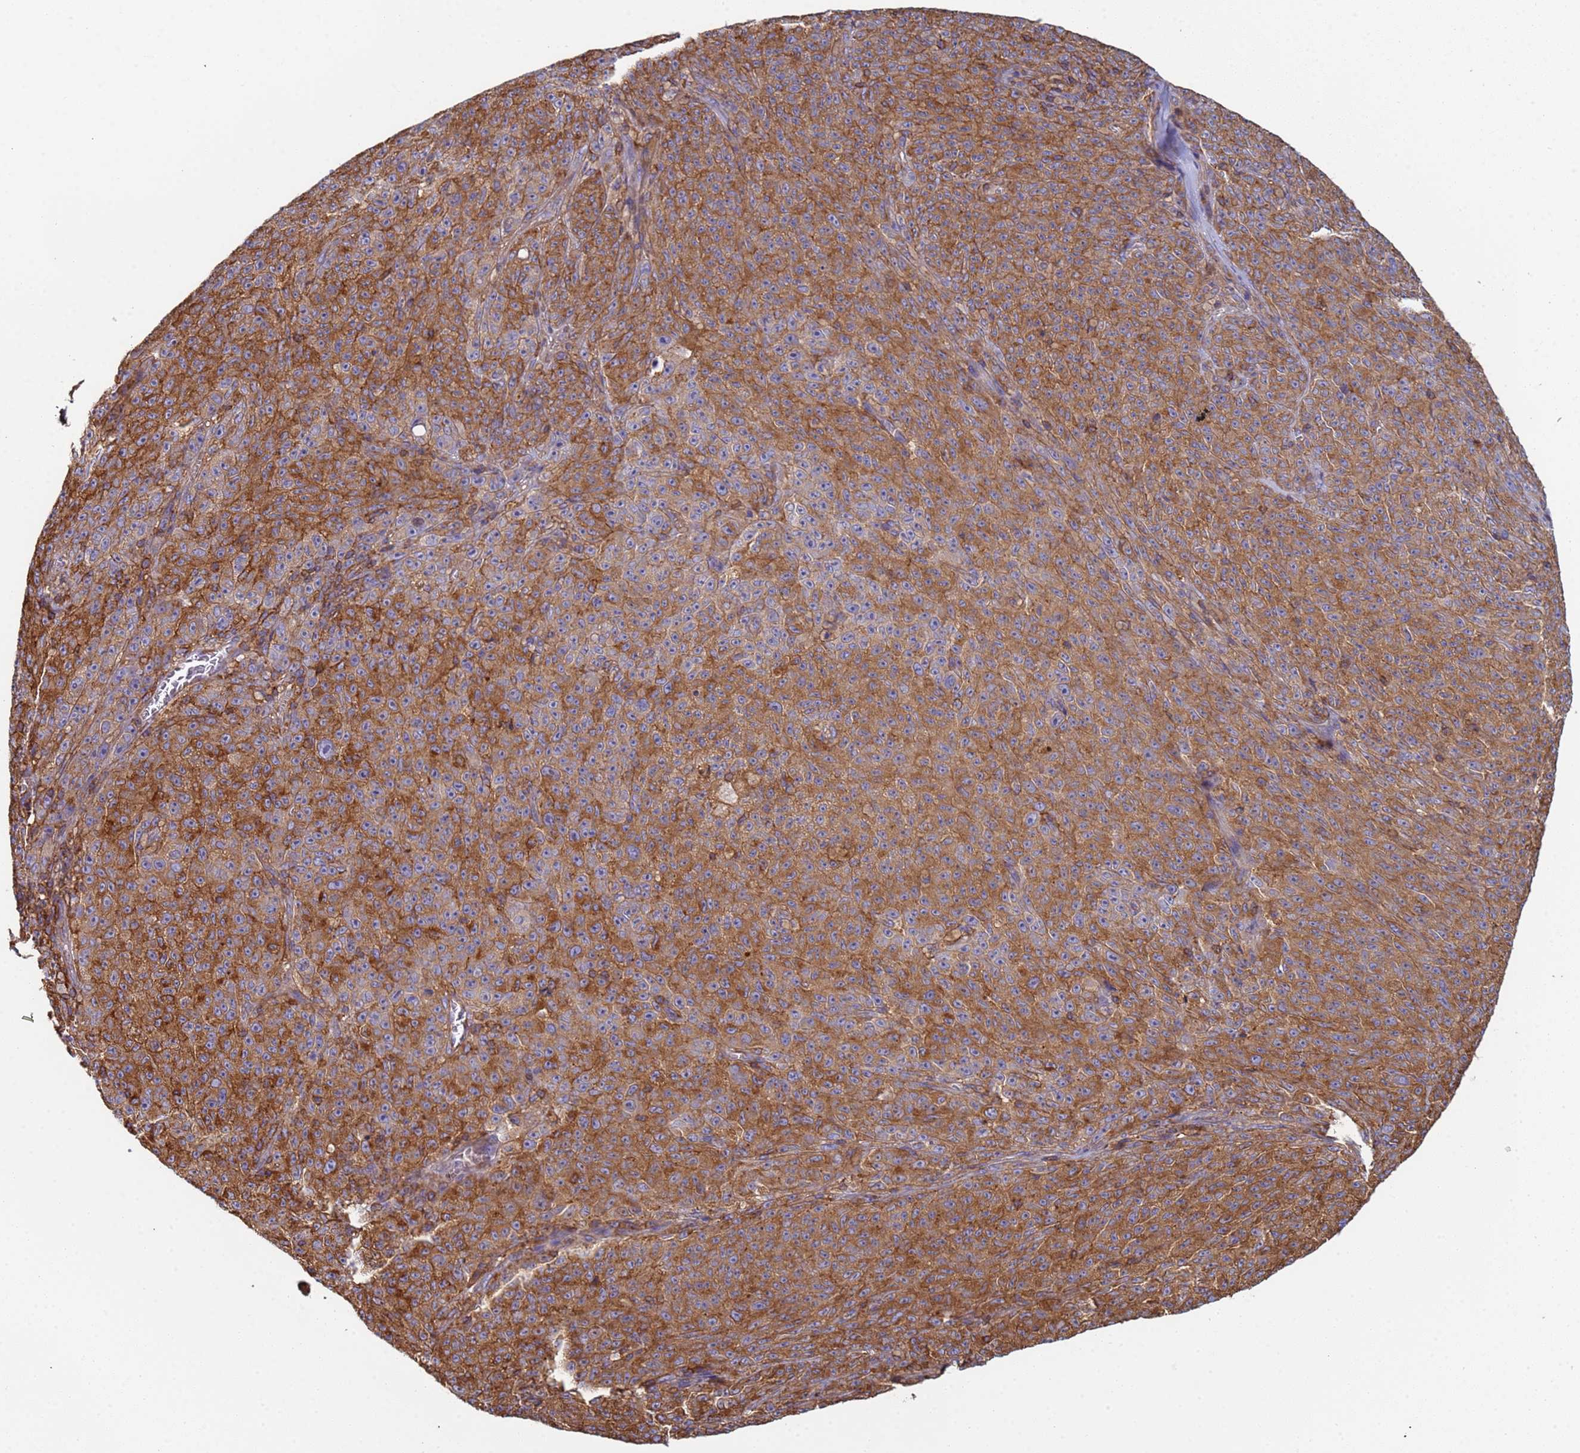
{"staining": {"intensity": "strong", "quantity": ">75%", "location": "cytoplasmic/membranous"}, "tissue": "melanoma", "cell_type": "Tumor cells", "image_type": "cancer", "snomed": [{"axis": "morphology", "description": "Malignant melanoma, NOS"}, {"axis": "topography", "description": "Skin"}], "caption": "Tumor cells show high levels of strong cytoplasmic/membranous staining in approximately >75% of cells in human melanoma.", "gene": "ZNG1B", "patient": {"sex": "female", "age": 82}}